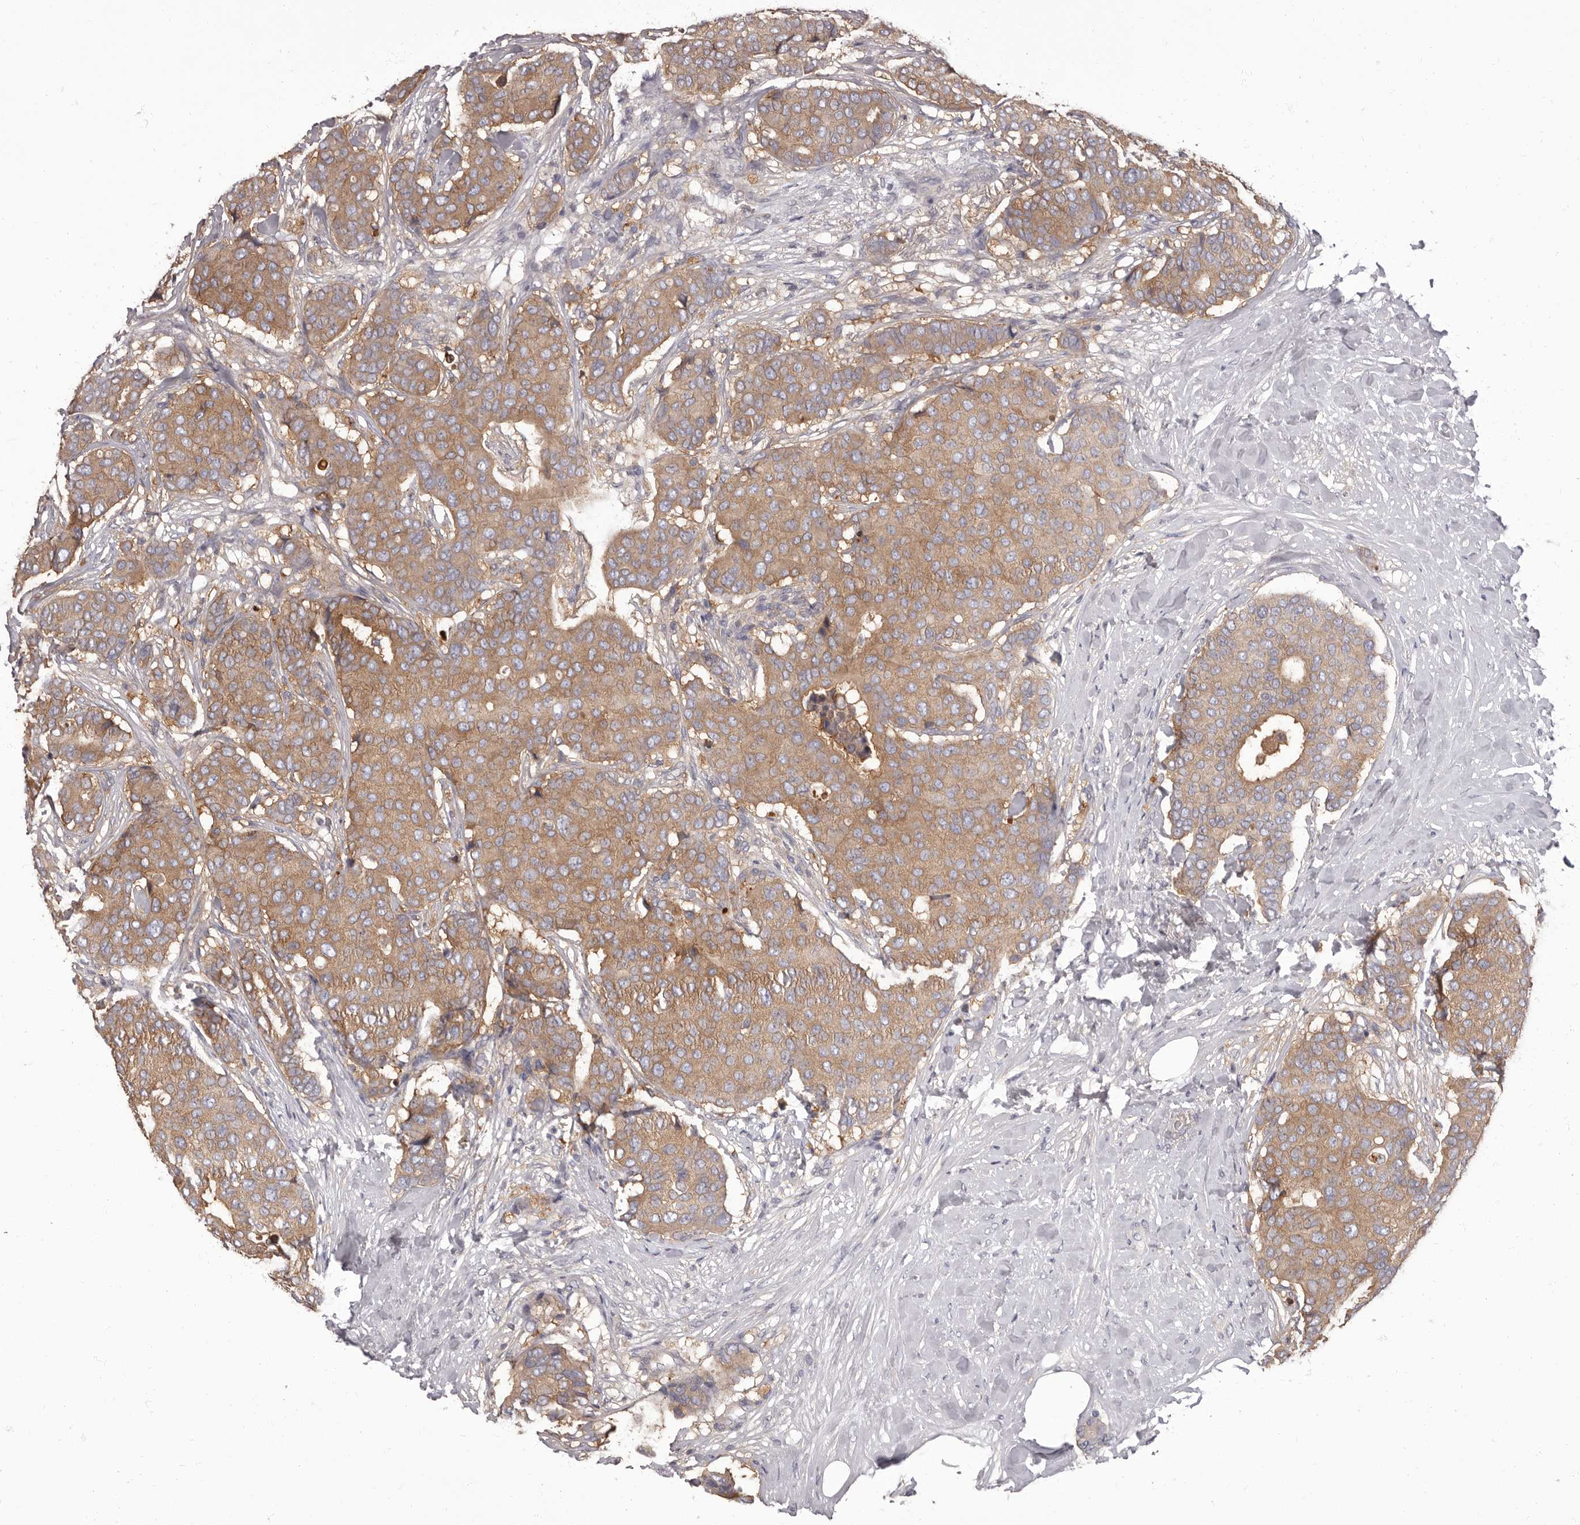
{"staining": {"intensity": "moderate", "quantity": ">75%", "location": "cytoplasmic/membranous"}, "tissue": "breast cancer", "cell_type": "Tumor cells", "image_type": "cancer", "snomed": [{"axis": "morphology", "description": "Duct carcinoma"}, {"axis": "topography", "description": "Breast"}], "caption": "DAB (3,3'-diaminobenzidine) immunohistochemical staining of infiltrating ductal carcinoma (breast) displays moderate cytoplasmic/membranous protein staining in approximately >75% of tumor cells.", "gene": "APEH", "patient": {"sex": "female", "age": 75}}